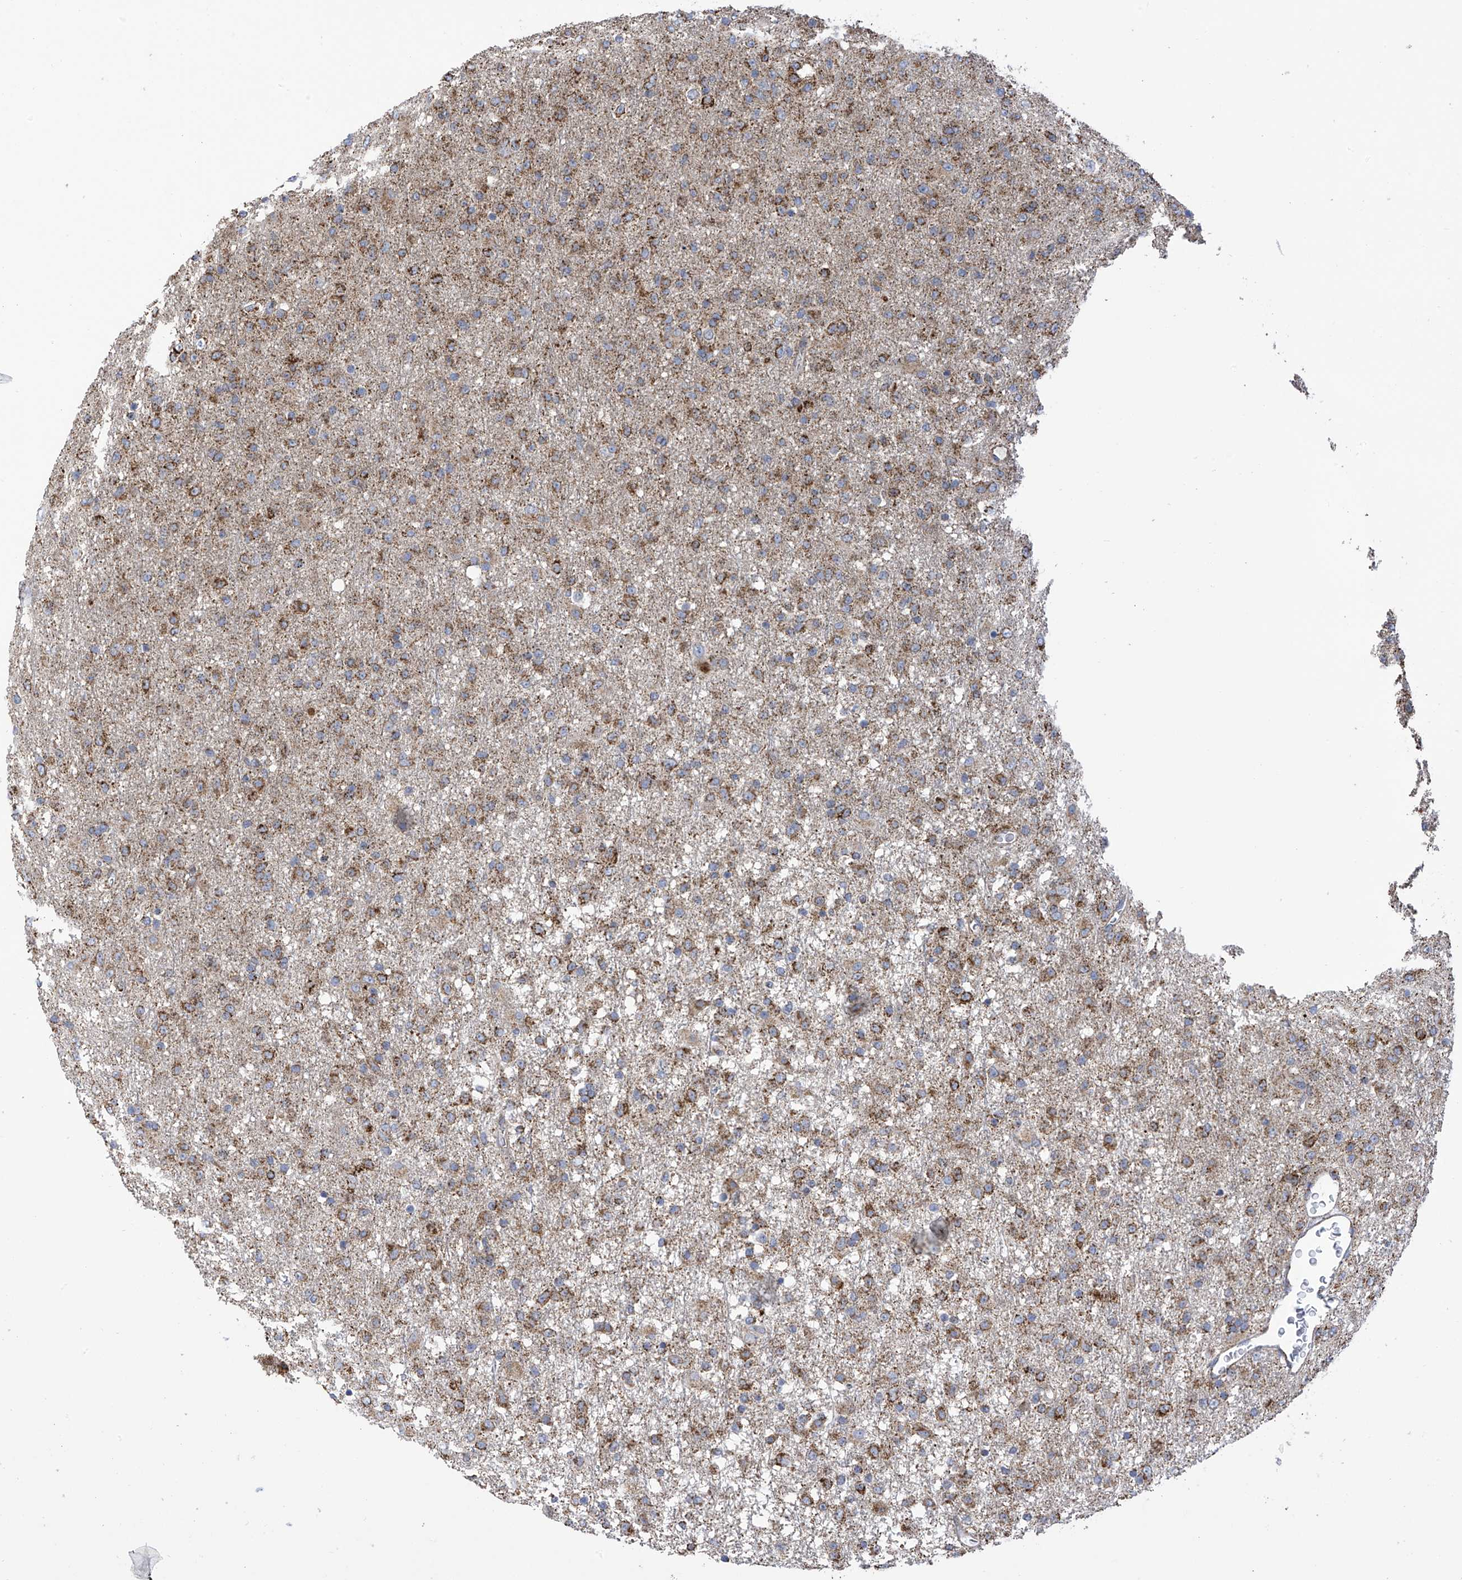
{"staining": {"intensity": "moderate", "quantity": ">75%", "location": "cytoplasmic/membranous"}, "tissue": "glioma", "cell_type": "Tumor cells", "image_type": "cancer", "snomed": [{"axis": "morphology", "description": "Glioma, malignant, Low grade"}, {"axis": "topography", "description": "Brain"}], "caption": "Protein analysis of glioma tissue reveals moderate cytoplasmic/membranous positivity in approximately >75% of tumor cells.", "gene": "PNPT1", "patient": {"sex": "male", "age": 65}}